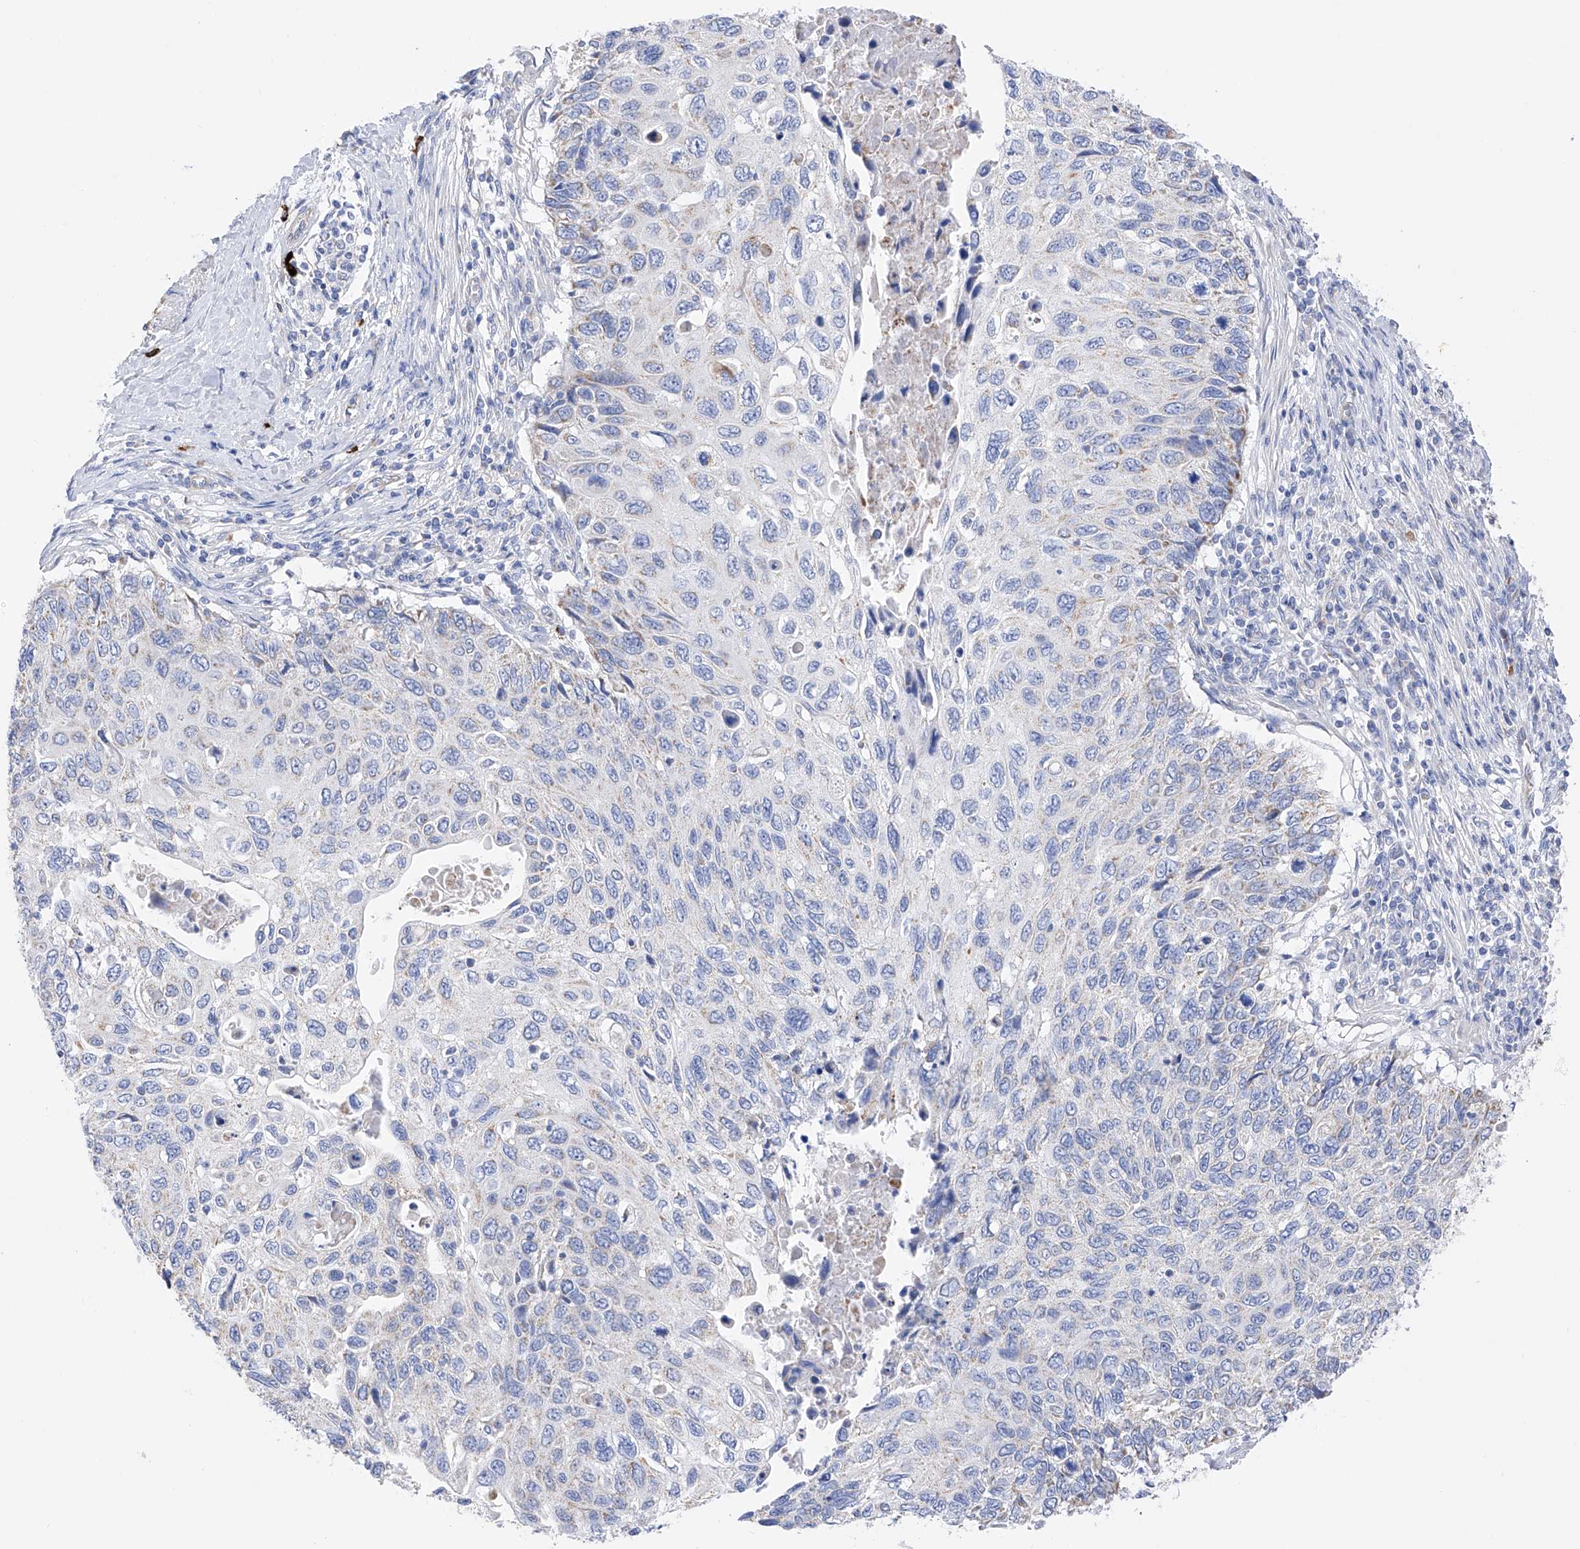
{"staining": {"intensity": "negative", "quantity": "none", "location": "none"}, "tissue": "cervical cancer", "cell_type": "Tumor cells", "image_type": "cancer", "snomed": [{"axis": "morphology", "description": "Squamous cell carcinoma, NOS"}, {"axis": "topography", "description": "Cervix"}], "caption": "The histopathology image displays no significant staining in tumor cells of squamous cell carcinoma (cervical). Nuclei are stained in blue.", "gene": "FLG", "patient": {"sex": "female", "age": 70}}